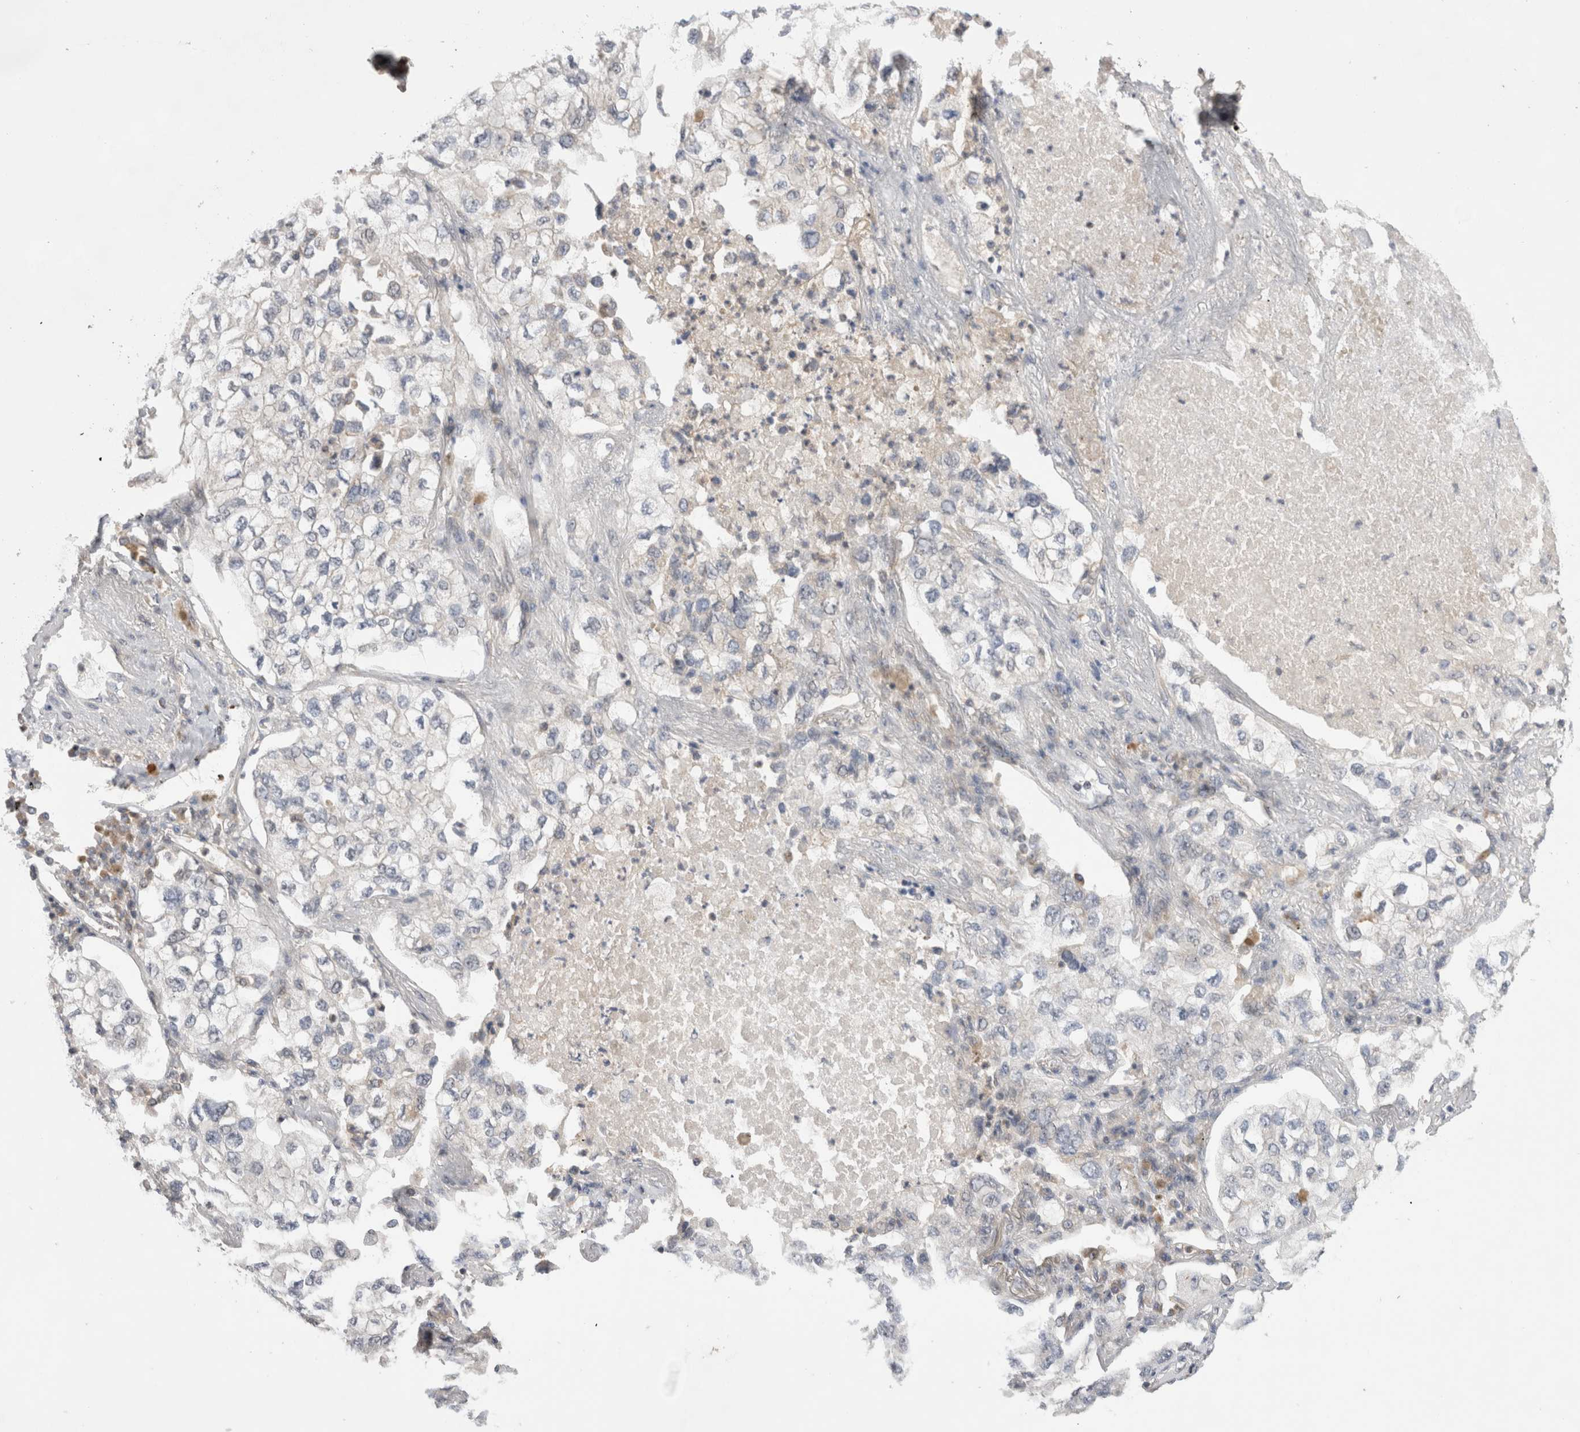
{"staining": {"intensity": "negative", "quantity": "none", "location": "none"}, "tissue": "lung cancer", "cell_type": "Tumor cells", "image_type": "cancer", "snomed": [{"axis": "morphology", "description": "Adenocarcinoma, NOS"}, {"axis": "topography", "description": "Lung"}], "caption": "This histopathology image is of lung cancer (adenocarcinoma) stained with IHC to label a protein in brown with the nuclei are counter-stained blue. There is no expression in tumor cells.", "gene": "NFKB1", "patient": {"sex": "male", "age": 63}}